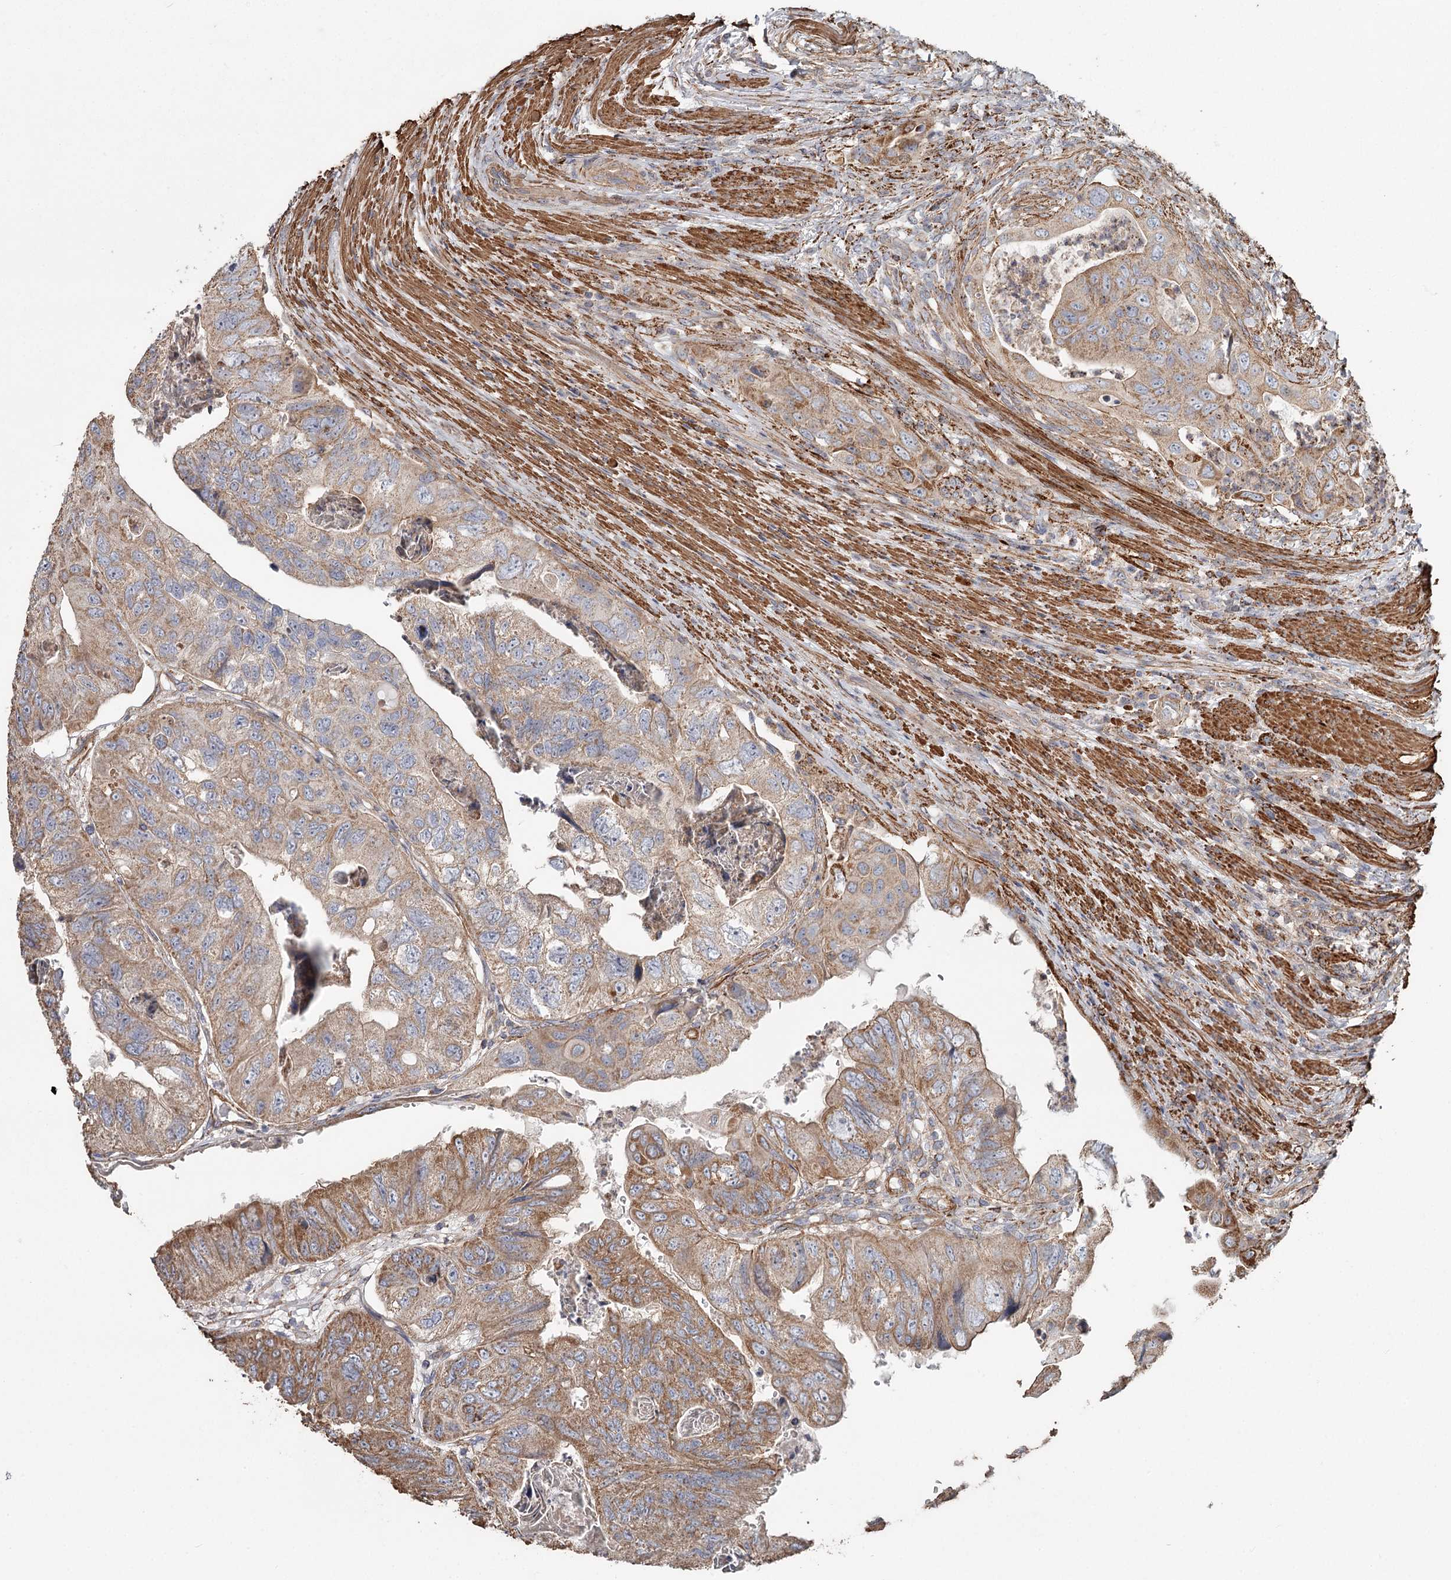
{"staining": {"intensity": "moderate", "quantity": ">75%", "location": "cytoplasmic/membranous"}, "tissue": "colorectal cancer", "cell_type": "Tumor cells", "image_type": "cancer", "snomed": [{"axis": "morphology", "description": "Adenocarcinoma, NOS"}, {"axis": "topography", "description": "Rectum"}], "caption": "Tumor cells demonstrate medium levels of moderate cytoplasmic/membranous expression in about >75% of cells in colorectal cancer (adenocarcinoma). (Brightfield microscopy of DAB IHC at high magnification).", "gene": "DHRS9", "patient": {"sex": "male", "age": 63}}